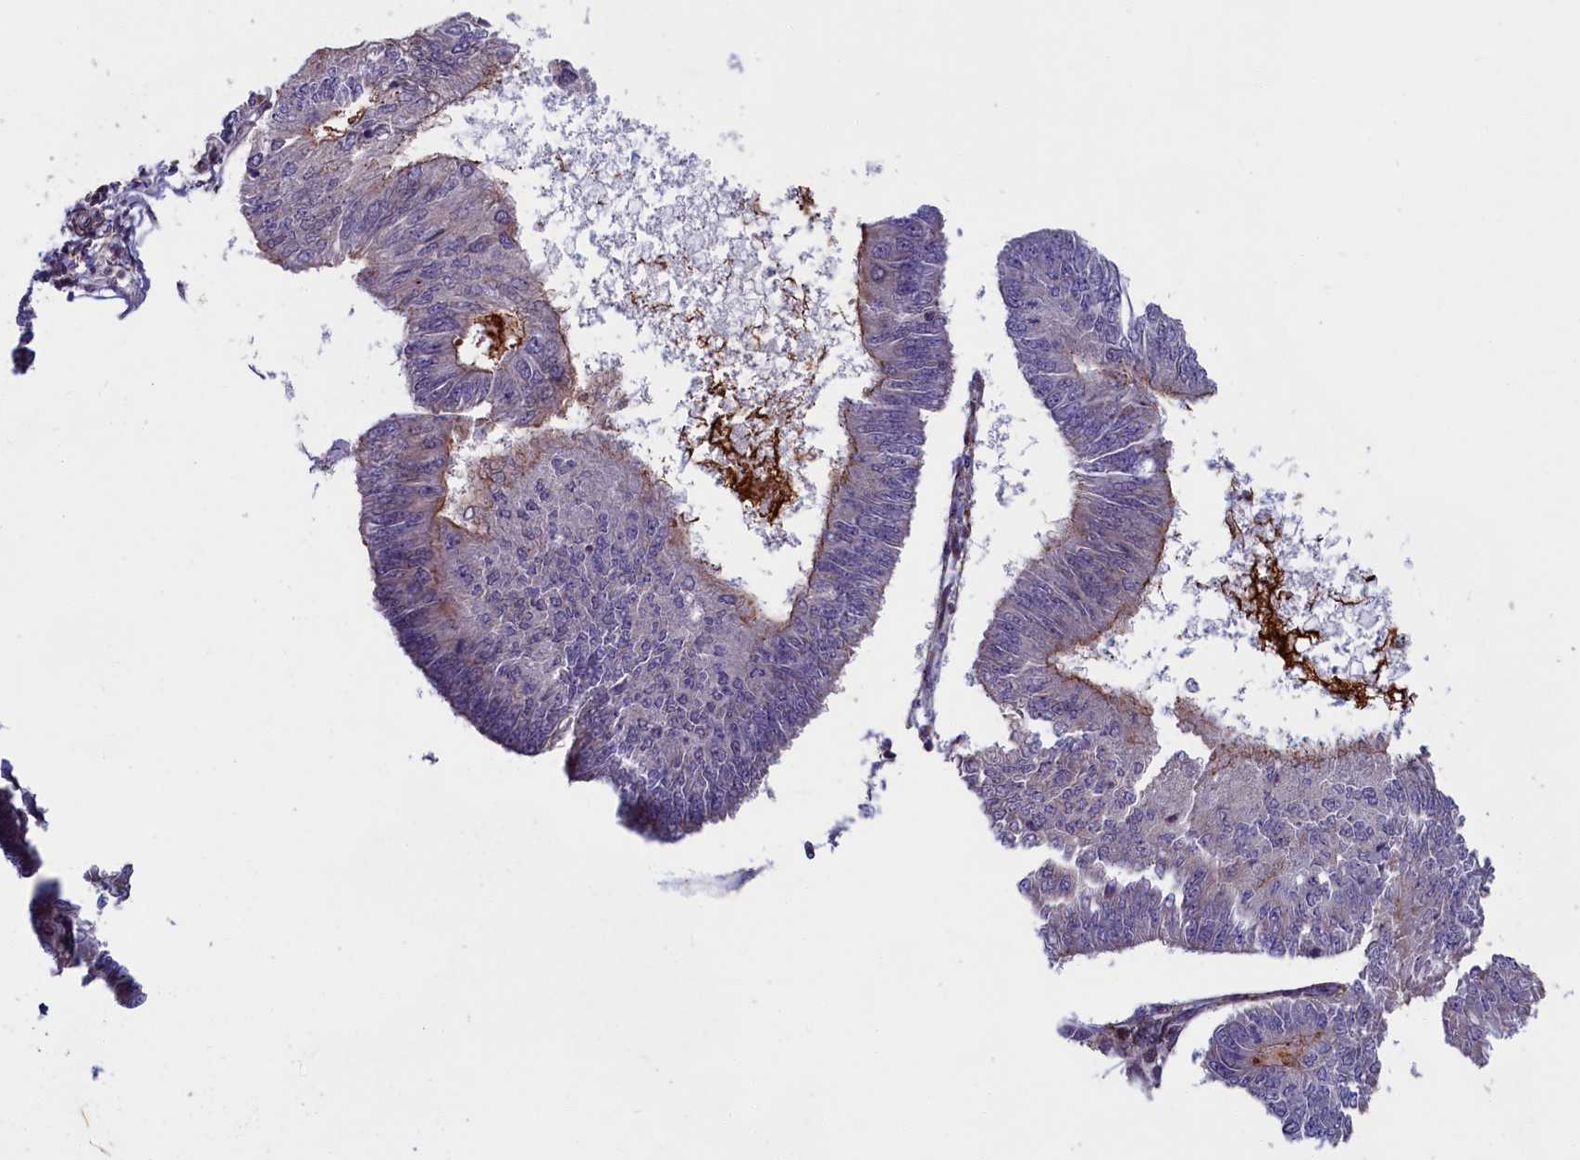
{"staining": {"intensity": "negative", "quantity": "none", "location": "none"}, "tissue": "endometrial cancer", "cell_type": "Tumor cells", "image_type": "cancer", "snomed": [{"axis": "morphology", "description": "Adenocarcinoma, NOS"}, {"axis": "topography", "description": "Endometrium"}], "caption": "Tumor cells are negative for brown protein staining in endometrial cancer (adenocarcinoma). (Brightfield microscopy of DAB IHC at high magnification).", "gene": "GPSM1", "patient": {"sex": "female", "age": 58}}